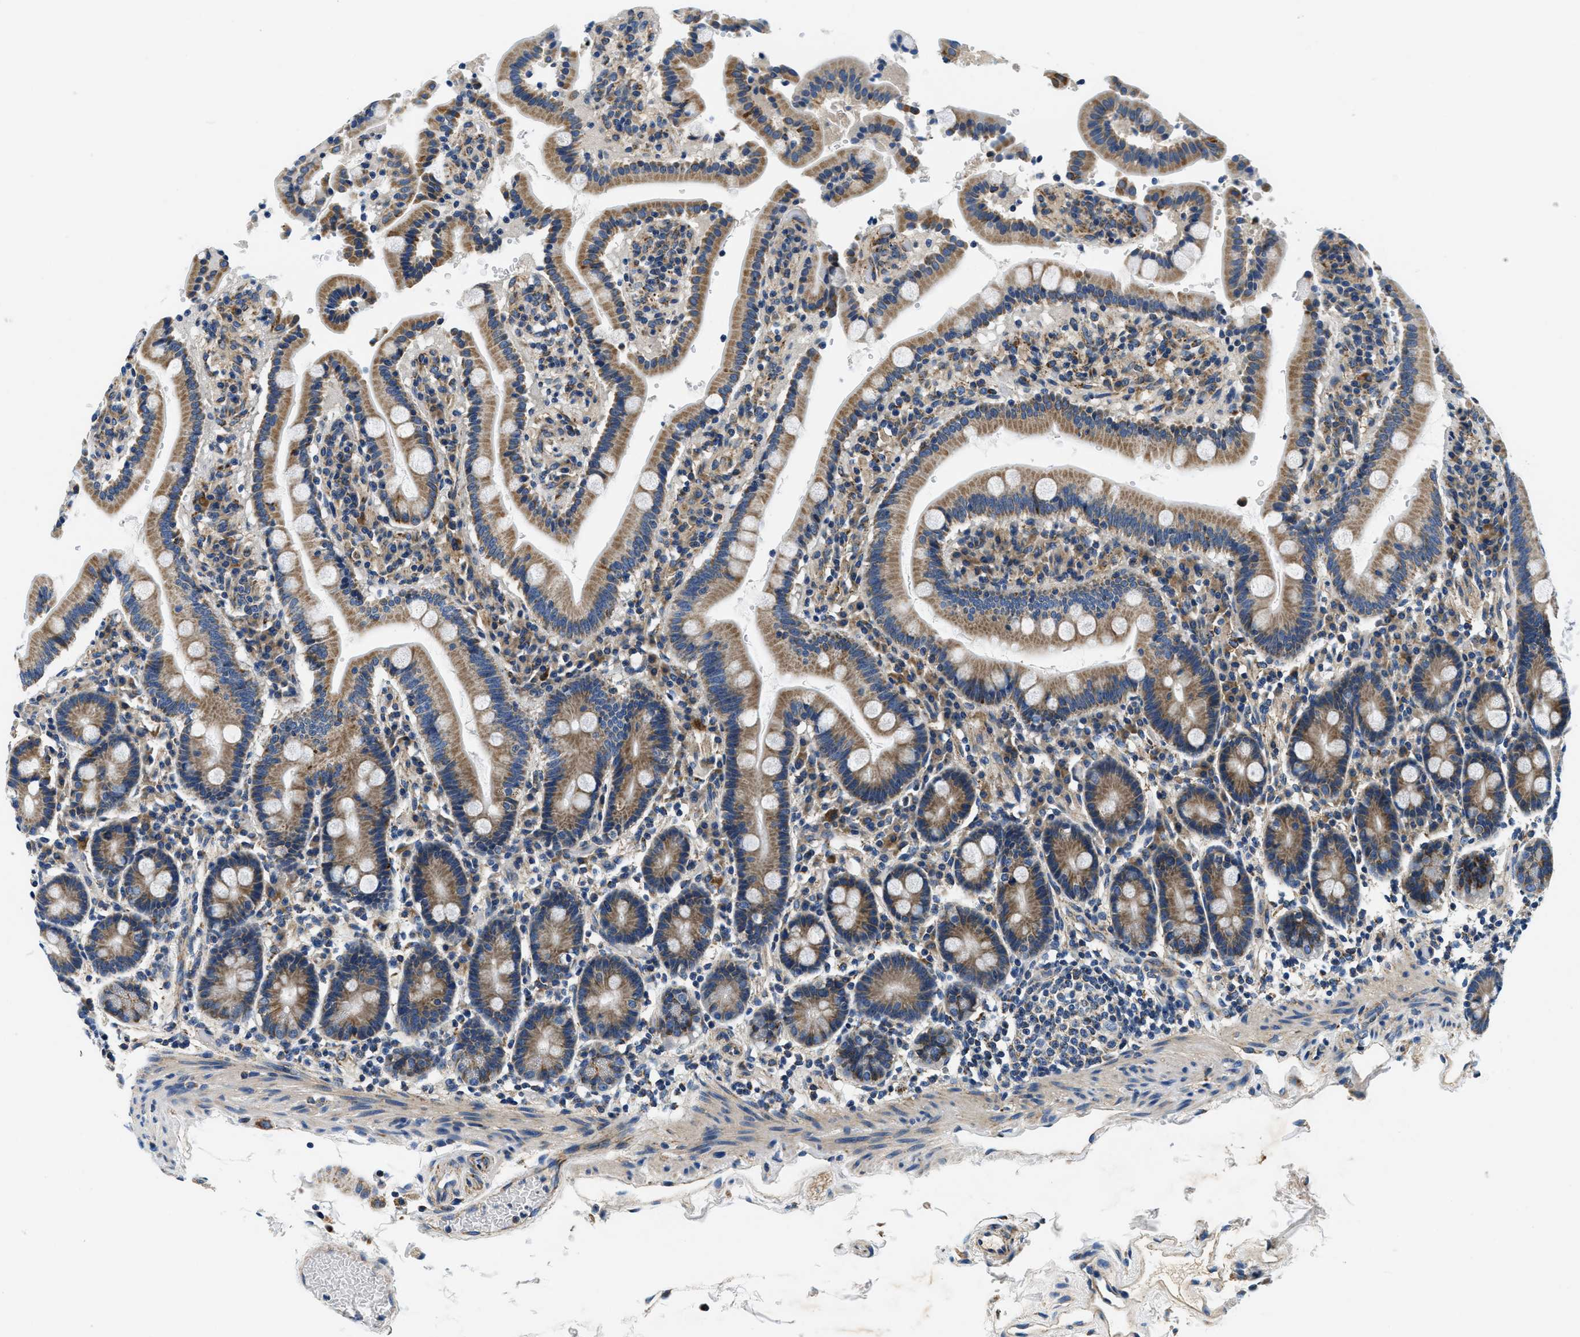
{"staining": {"intensity": "moderate", "quantity": ">75%", "location": "cytoplasmic/membranous"}, "tissue": "duodenum", "cell_type": "Glandular cells", "image_type": "normal", "snomed": [{"axis": "morphology", "description": "Normal tissue, NOS"}, {"axis": "topography", "description": "Small intestine, NOS"}], "caption": "Protein expression analysis of normal human duodenum reveals moderate cytoplasmic/membranous expression in about >75% of glandular cells.", "gene": "SAMD4B", "patient": {"sex": "female", "age": 71}}